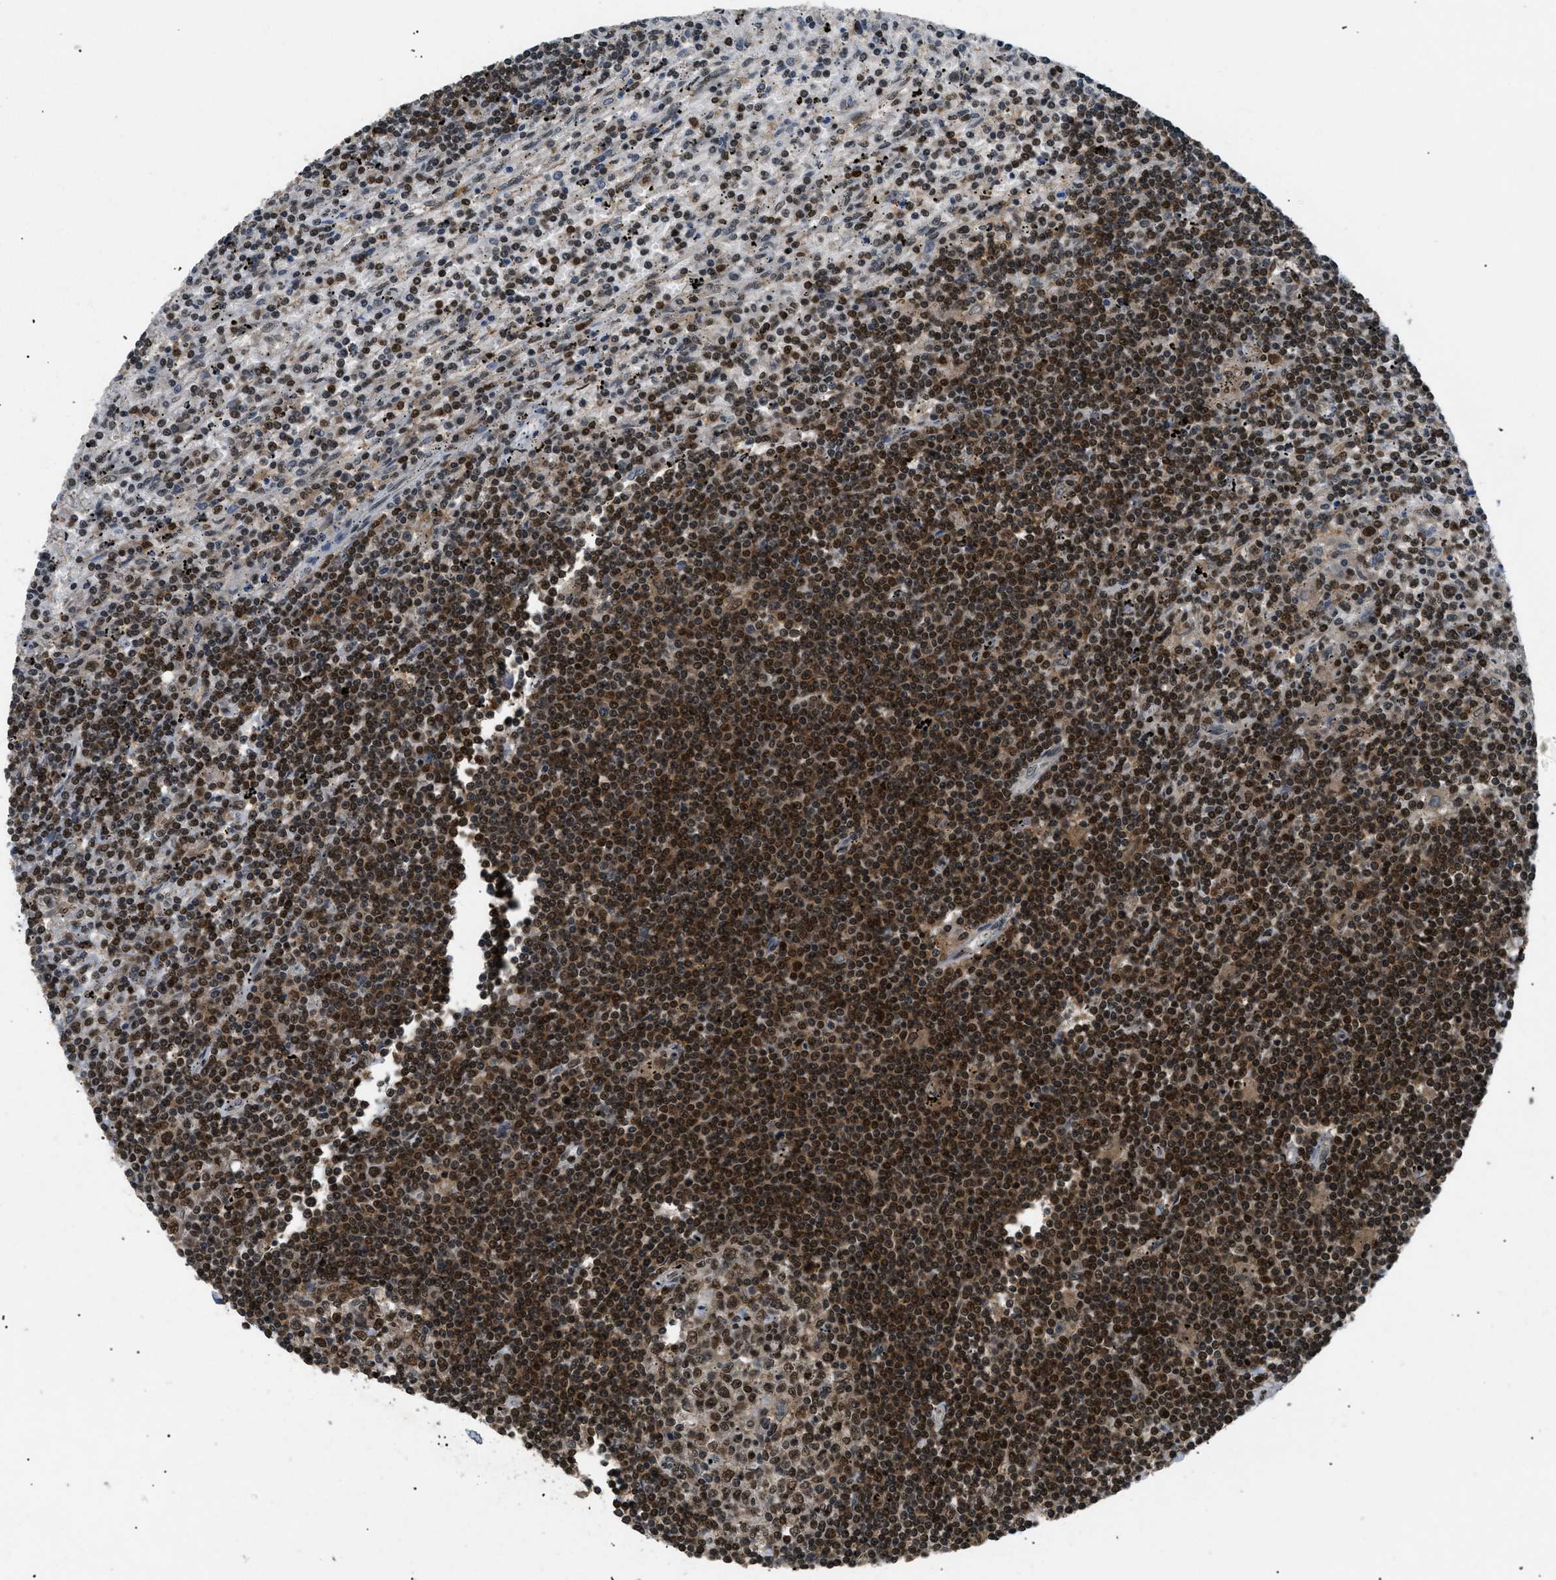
{"staining": {"intensity": "strong", "quantity": ">75%", "location": "nuclear"}, "tissue": "lymphoma", "cell_type": "Tumor cells", "image_type": "cancer", "snomed": [{"axis": "morphology", "description": "Malignant lymphoma, non-Hodgkin's type, Low grade"}, {"axis": "topography", "description": "Spleen"}], "caption": "Lymphoma stained for a protein reveals strong nuclear positivity in tumor cells.", "gene": "RBM5", "patient": {"sex": "male", "age": 76}}